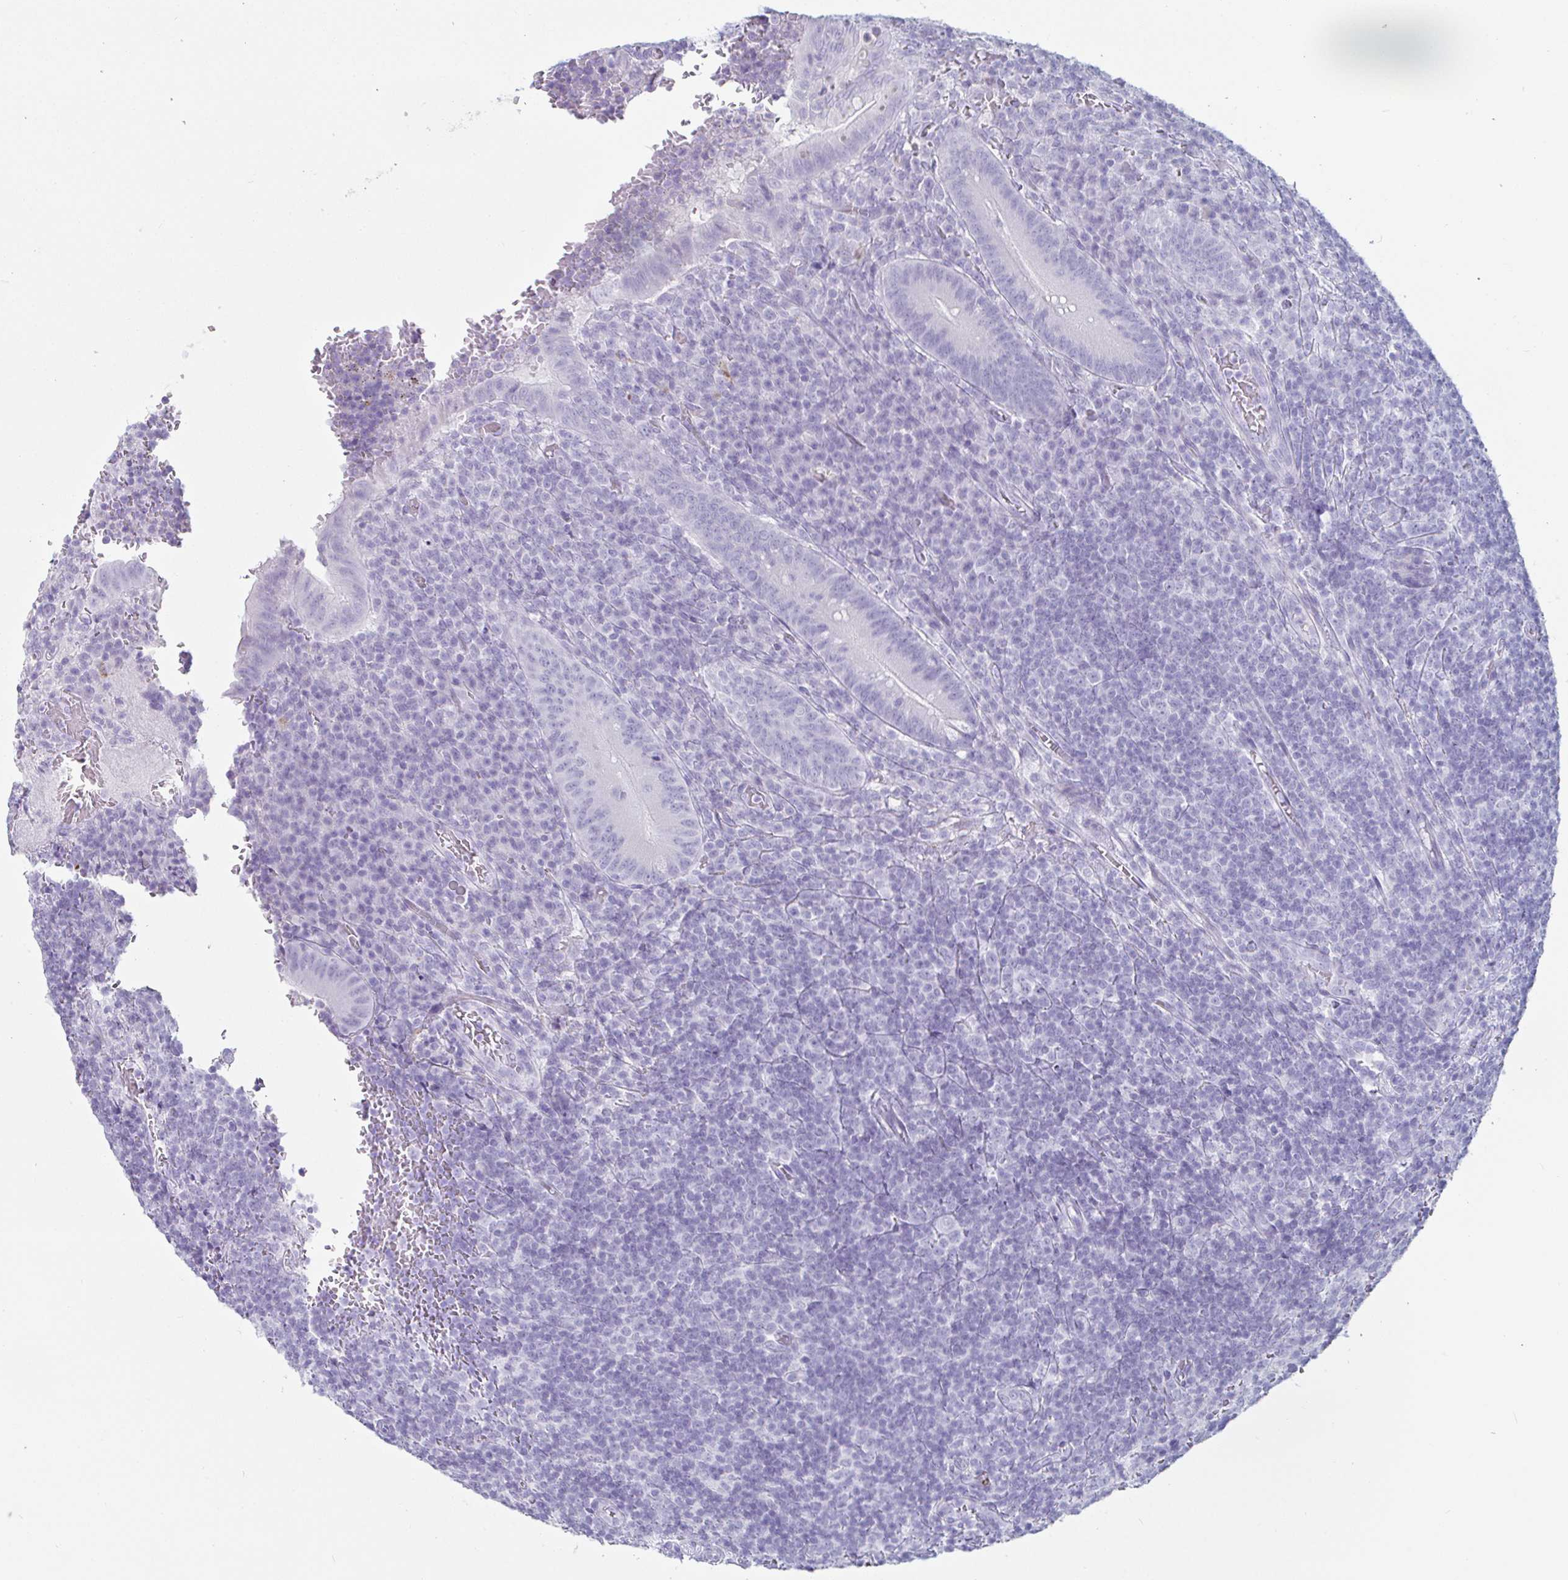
{"staining": {"intensity": "negative", "quantity": "none", "location": "none"}, "tissue": "appendix", "cell_type": "Glandular cells", "image_type": "normal", "snomed": [{"axis": "morphology", "description": "Normal tissue, NOS"}, {"axis": "topography", "description": "Appendix"}], "caption": "Immunohistochemistry (IHC) micrograph of unremarkable appendix: appendix stained with DAB (3,3'-diaminobenzidine) reveals no significant protein staining in glandular cells. (DAB (3,3'-diaminobenzidine) immunohistochemistry (IHC), high magnification).", "gene": "CREG2", "patient": {"sex": "male", "age": 18}}